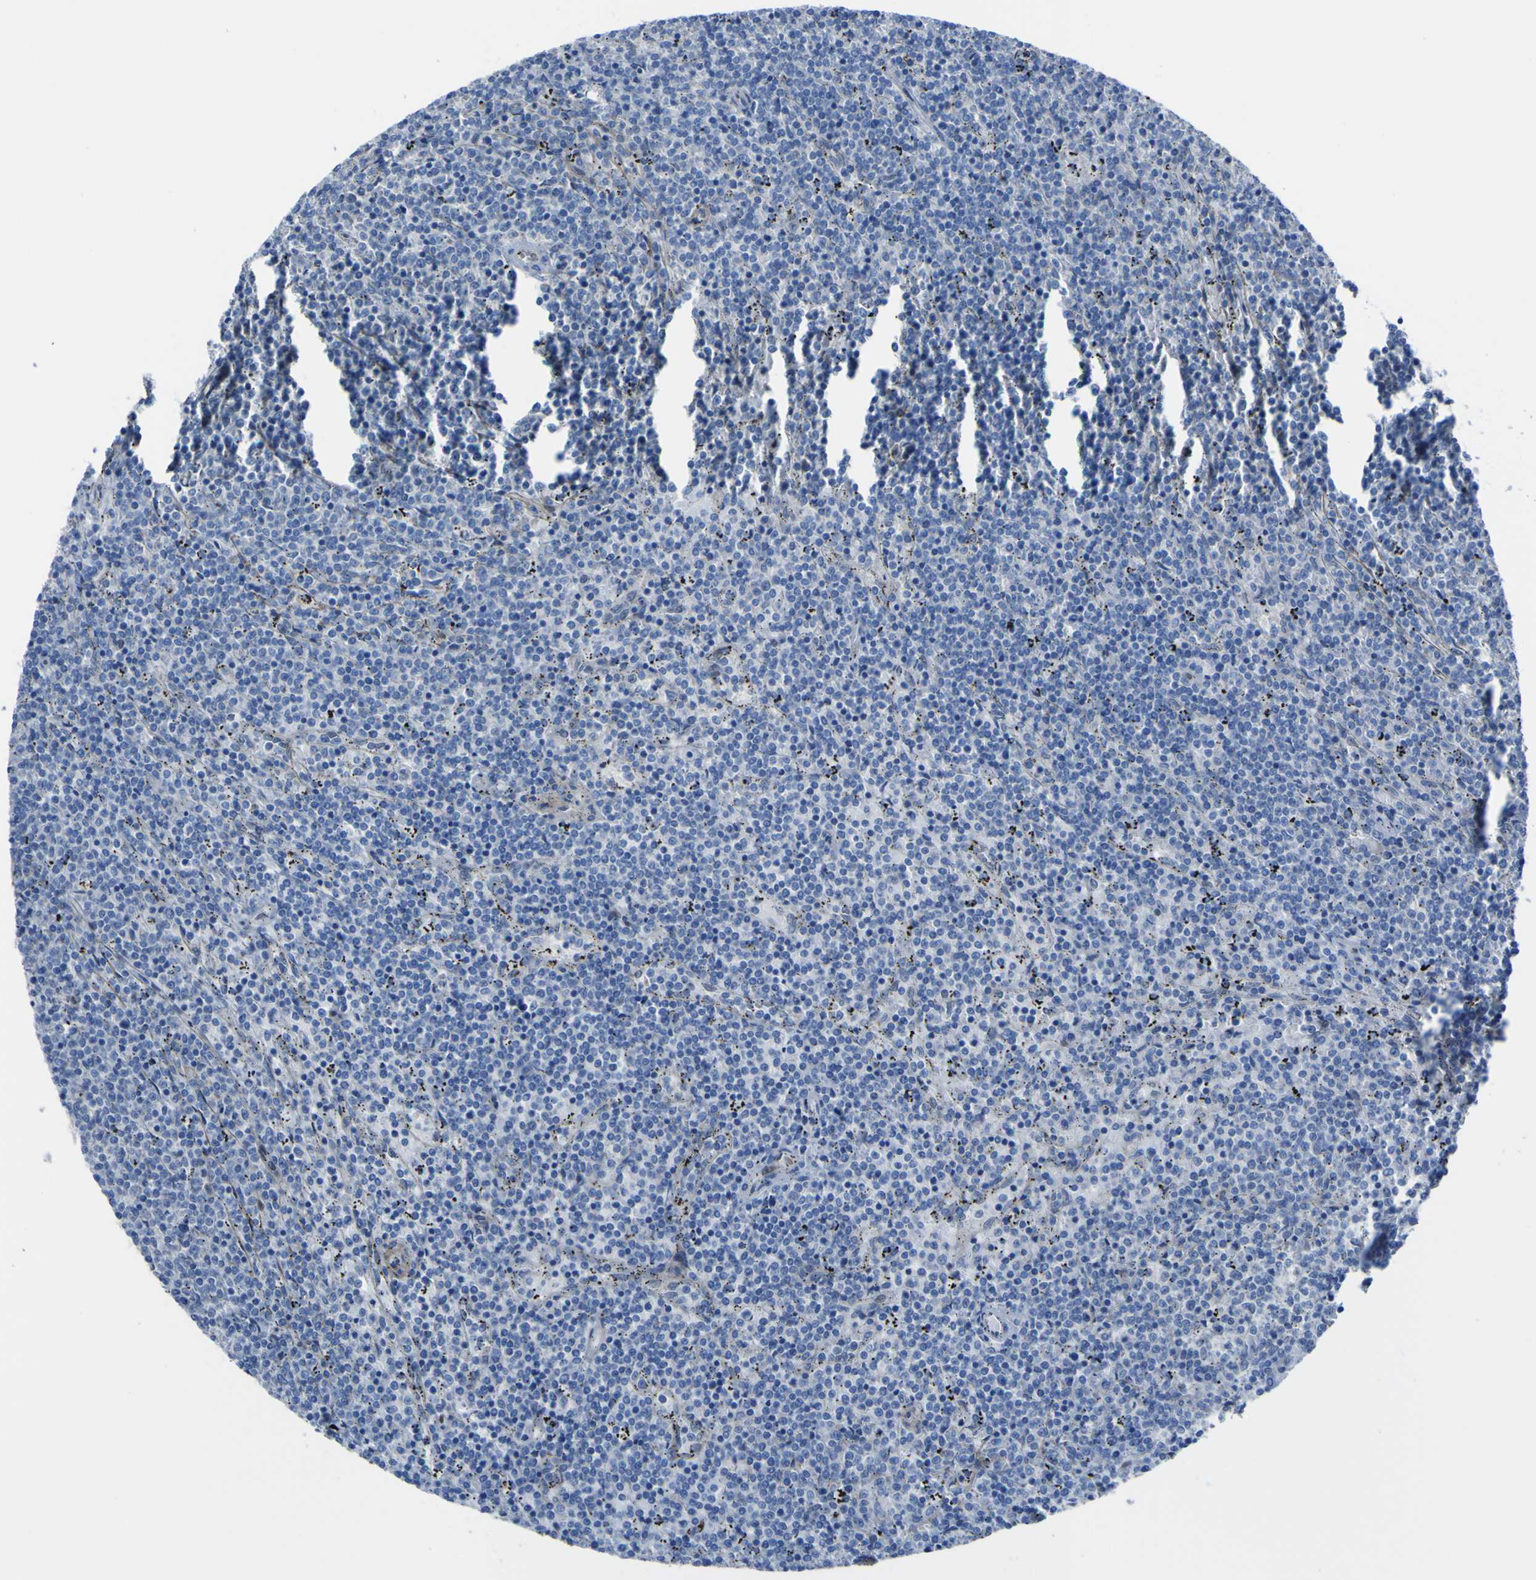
{"staining": {"intensity": "negative", "quantity": "none", "location": "none"}, "tissue": "lymphoma", "cell_type": "Tumor cells", "image_type": "cancer", "snomed": [{"axis": "morphology", "description": "Malignant lymphoma, non-Hodgkin's type, Low grade"}, {"axis": "topography", "description": "Spleen"}], "caption": "Immunohistochemistry (IHC) micrograph of neoplastic tissue: human lymphoma stained with DAB (3,3'-diaminobenzidine) shows no significant protein positivity in tumor cells.", "gene": "LRRN1", "patient": {"sex": "female", "age": 50}}